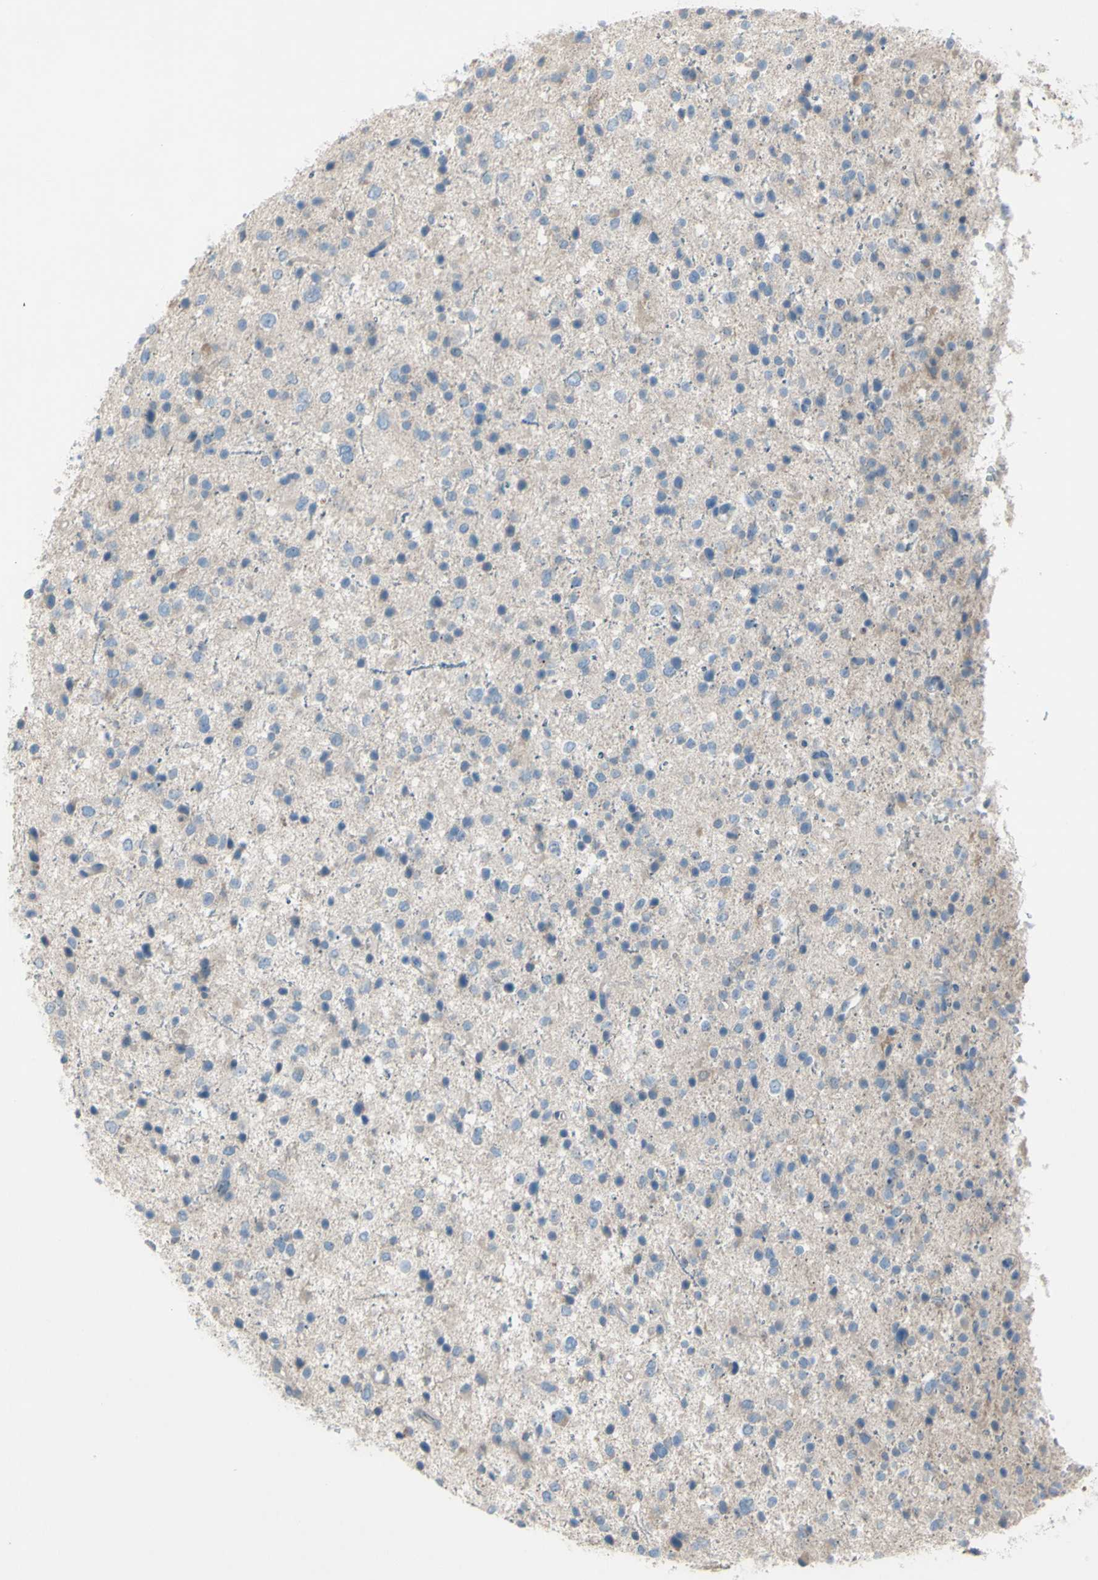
{"staining": {"intensity": "negative", "quantity": "none", "location": "none"}, "tissue": "glioma", "cell_type": "Tumor cells", "image_type": "cancer", "snomed": [{"axis": "morphology", "description": "Glioma, malignant, Low grade"}, {"axis": "topography", "description": "Brain"}], "caption": "Immunohistochemistry photomicrograph of neoplastic tissue: human malignant glioma (low-grade) stained with DAB demonstrates no significant protein staining in tumor cells.", "gene": "ATRN", "patient": {"sex": "female", "age": 37}}